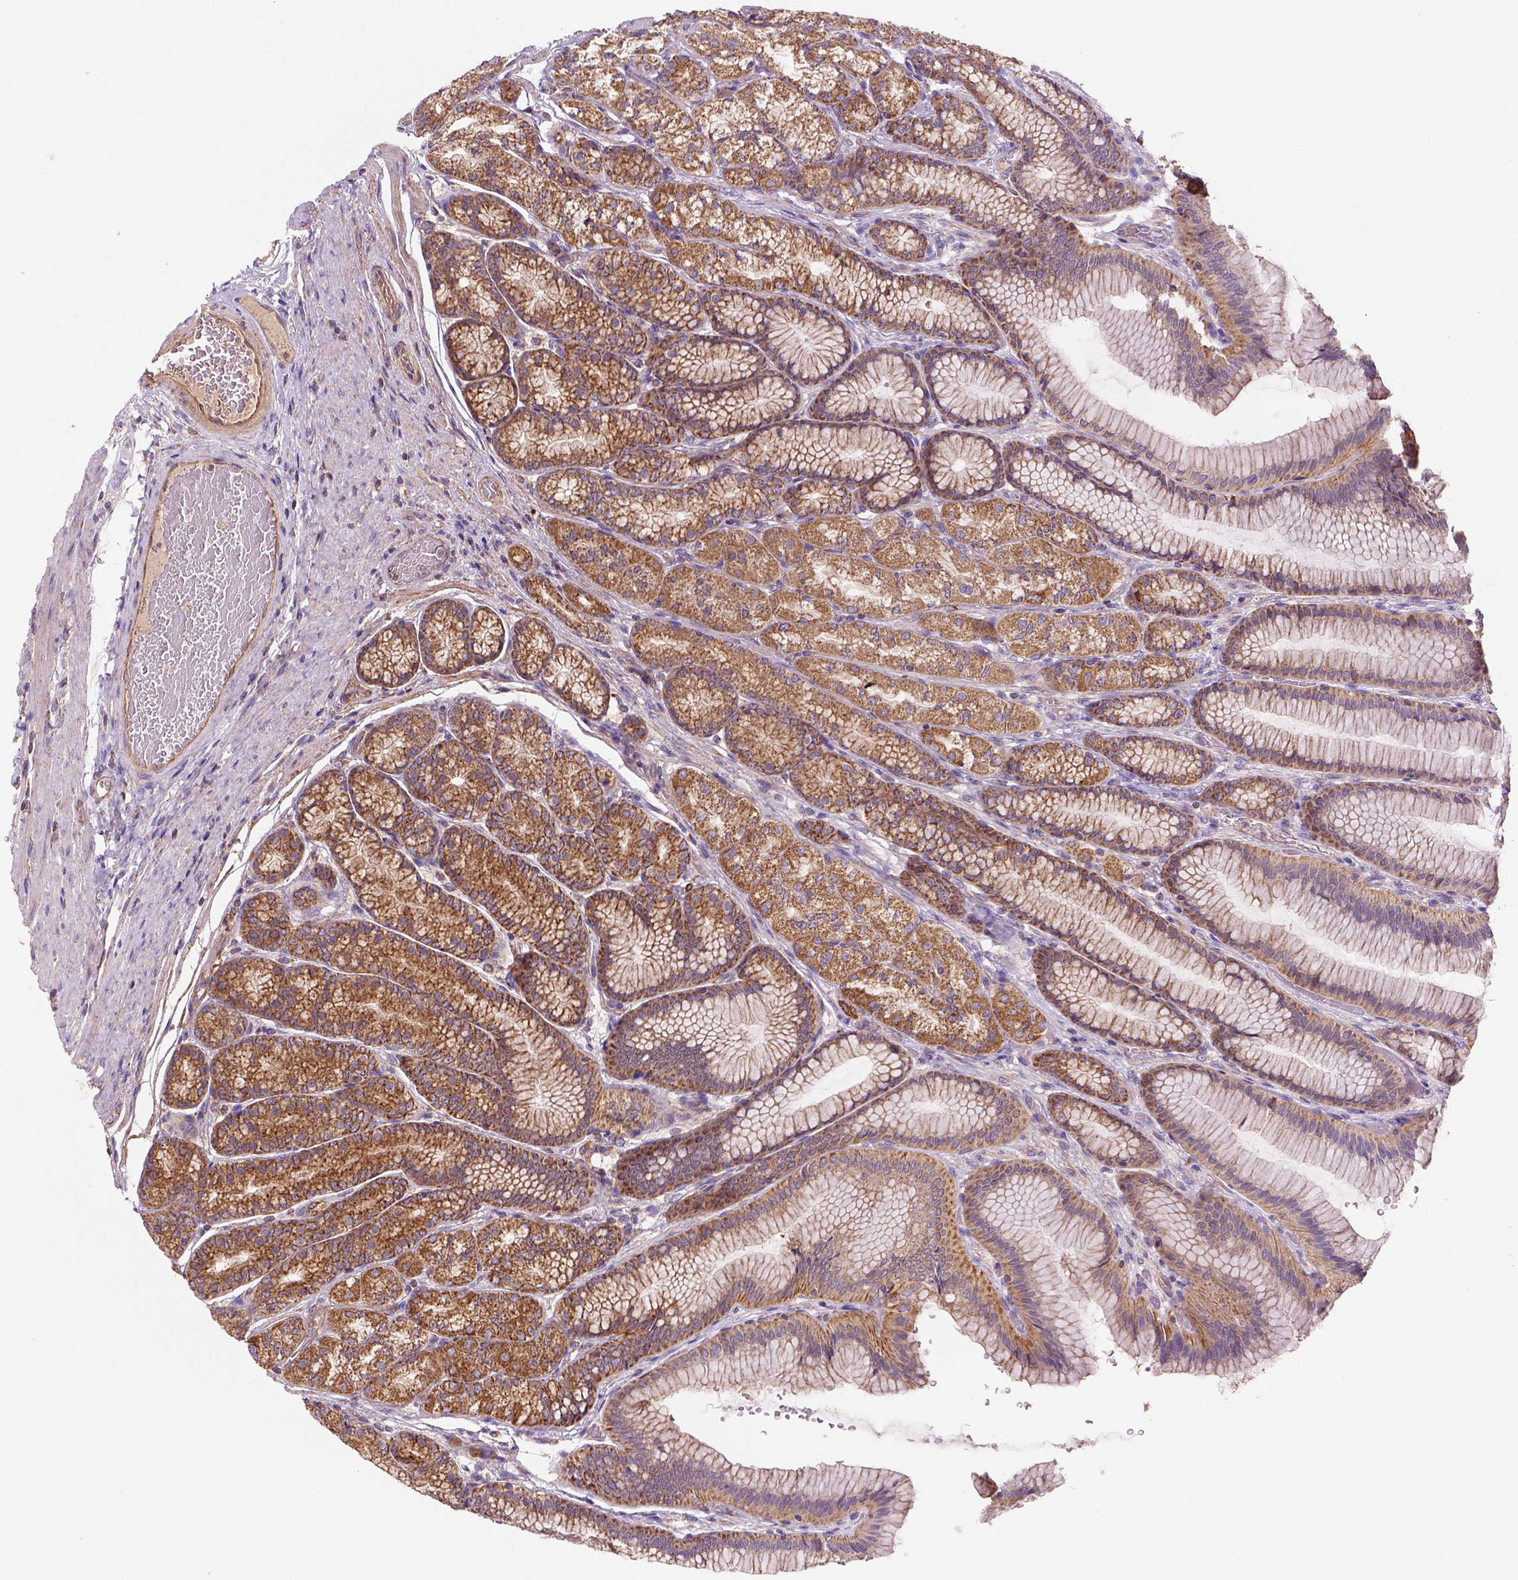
{"staining": {"intensity": "moderate", "quantity": ">75%", "location": "cytoplasmic/membranous"}, "tissue": "stomach", "cell_type": "Glandular cells", "image_type": "normal", "snomed": [{"axis": "morphology", "description": "Normal tissue, NOS"}, {"axis": "morphology", "description": "Adenocarcinoma, NOS"}, {"axis": "morphology", "description": "Adenocarcinoma, High grade"}, {"axis": "topography", "description": "Stomach, upper"}, {"axis": "topography", "description": "Stomach"}], "caption": "Immunohistochemistry (IHC) staining of unremarkable stomach, which reveals medium levels of moderate cytoplasmic/membranous expression in about >75% of glandular cells indicating moderate cytoplasmic/membranous protein expression. The staining was performed using DAB (brown) for protein detection and nuclei were counterstained in hematoxylin (blue).", "gene": "WARS2", "patient": {"sex": "female", "age": 65}}